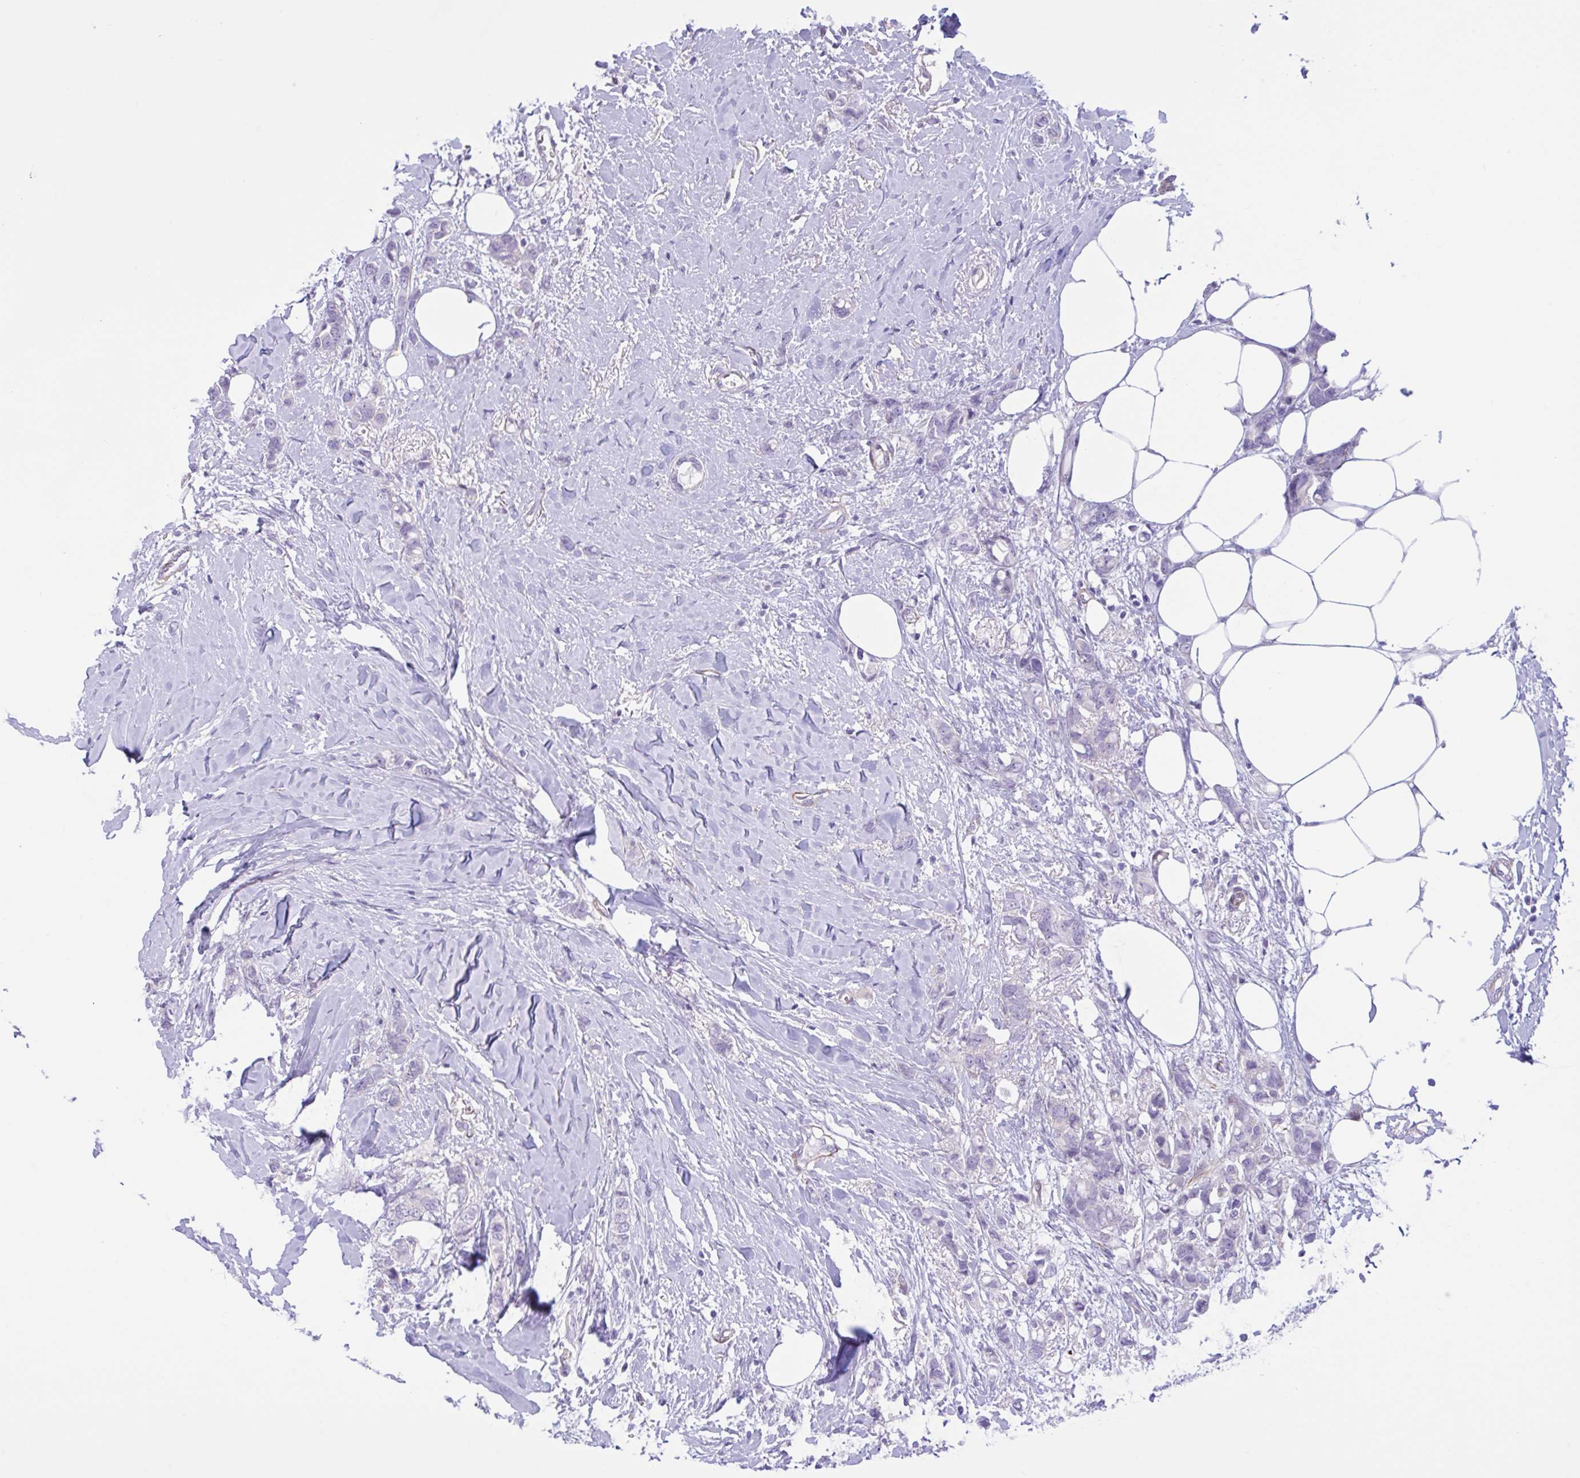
{"staining": {"intensity": "negative", "quantity": "none", "location": "none"}, "tissue": "breast cancer", "cell_type": "Tumor cells", "image_type": "cancer", "snomed": [{"axis": "morphology", "description": "Lobular carcinoma"}, {"axis": "topography", "description": "Breast"}], "caption": "This is a image of immunohistochemistry (IHC) staining of breast lobular carcinoma, which shows no expression in tumor cells. (DAB IHC, high magnification).", "gene": "AHCYL2", "patient": {"sex": "female", "age": 91}}